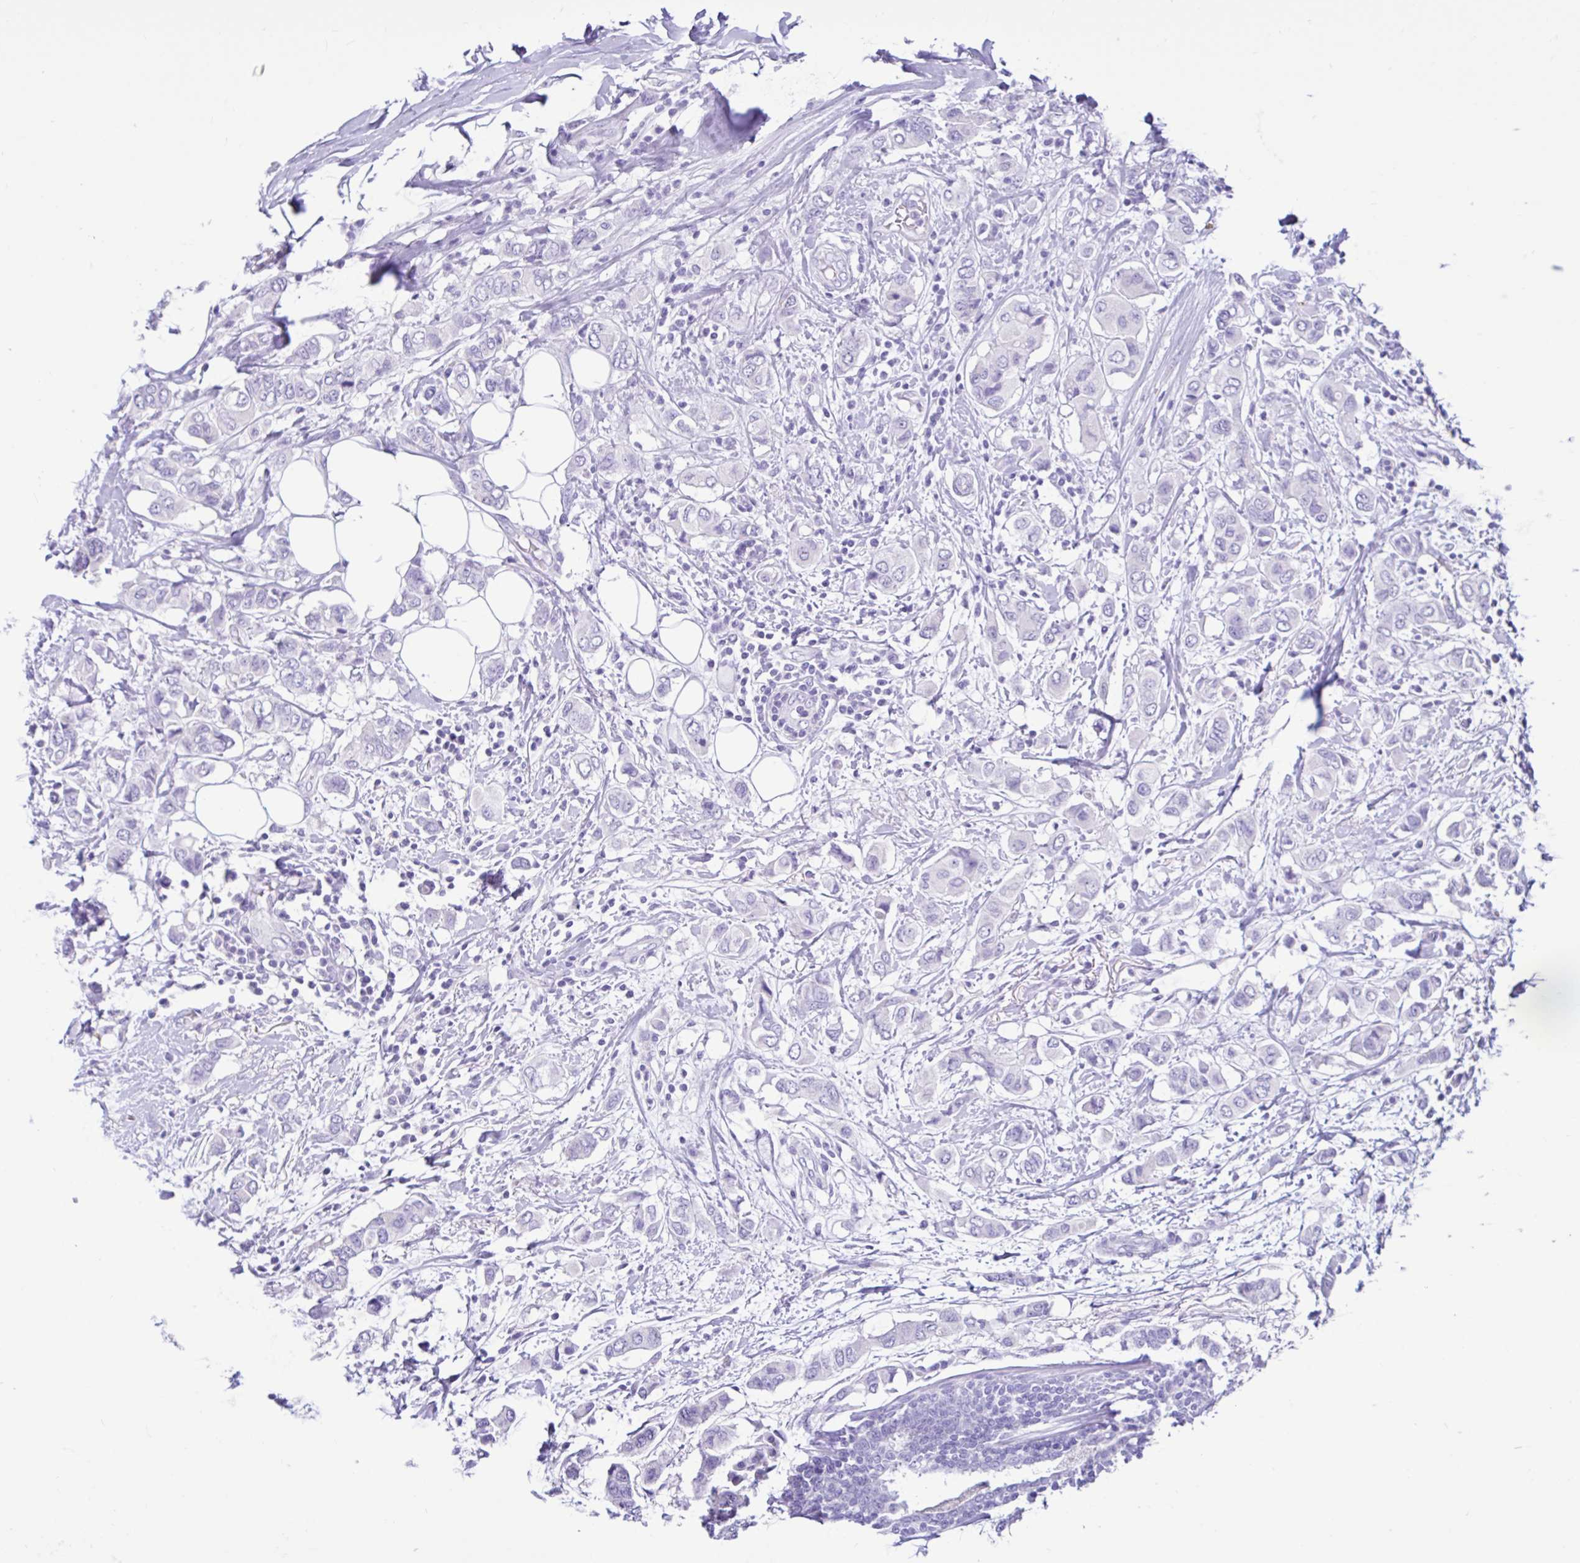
{"staining": {"intensity": "negative", "quantity": "none", "location": "none"}, "tissue": "breast cancer", "cell_type": "Tumor cells", "image_type": "cancer", "snomed": [{"axis": "morphology", "description": "Lobular carcinoma"}, {"axis": "topography", "description": "Breast"}], "caption": "A high-resolution image shows immunohistochemistry (IHC) staining of breast cancer, which reveals no significant staining in tumor cells. (DAB (3,3'-diaminobenzidine) immunohistochemistry (IHC) visualized using brightfield microscopy, high magnification).", "gene": "CYP19A1", "patient": {"sex": "female", "age": 51}}